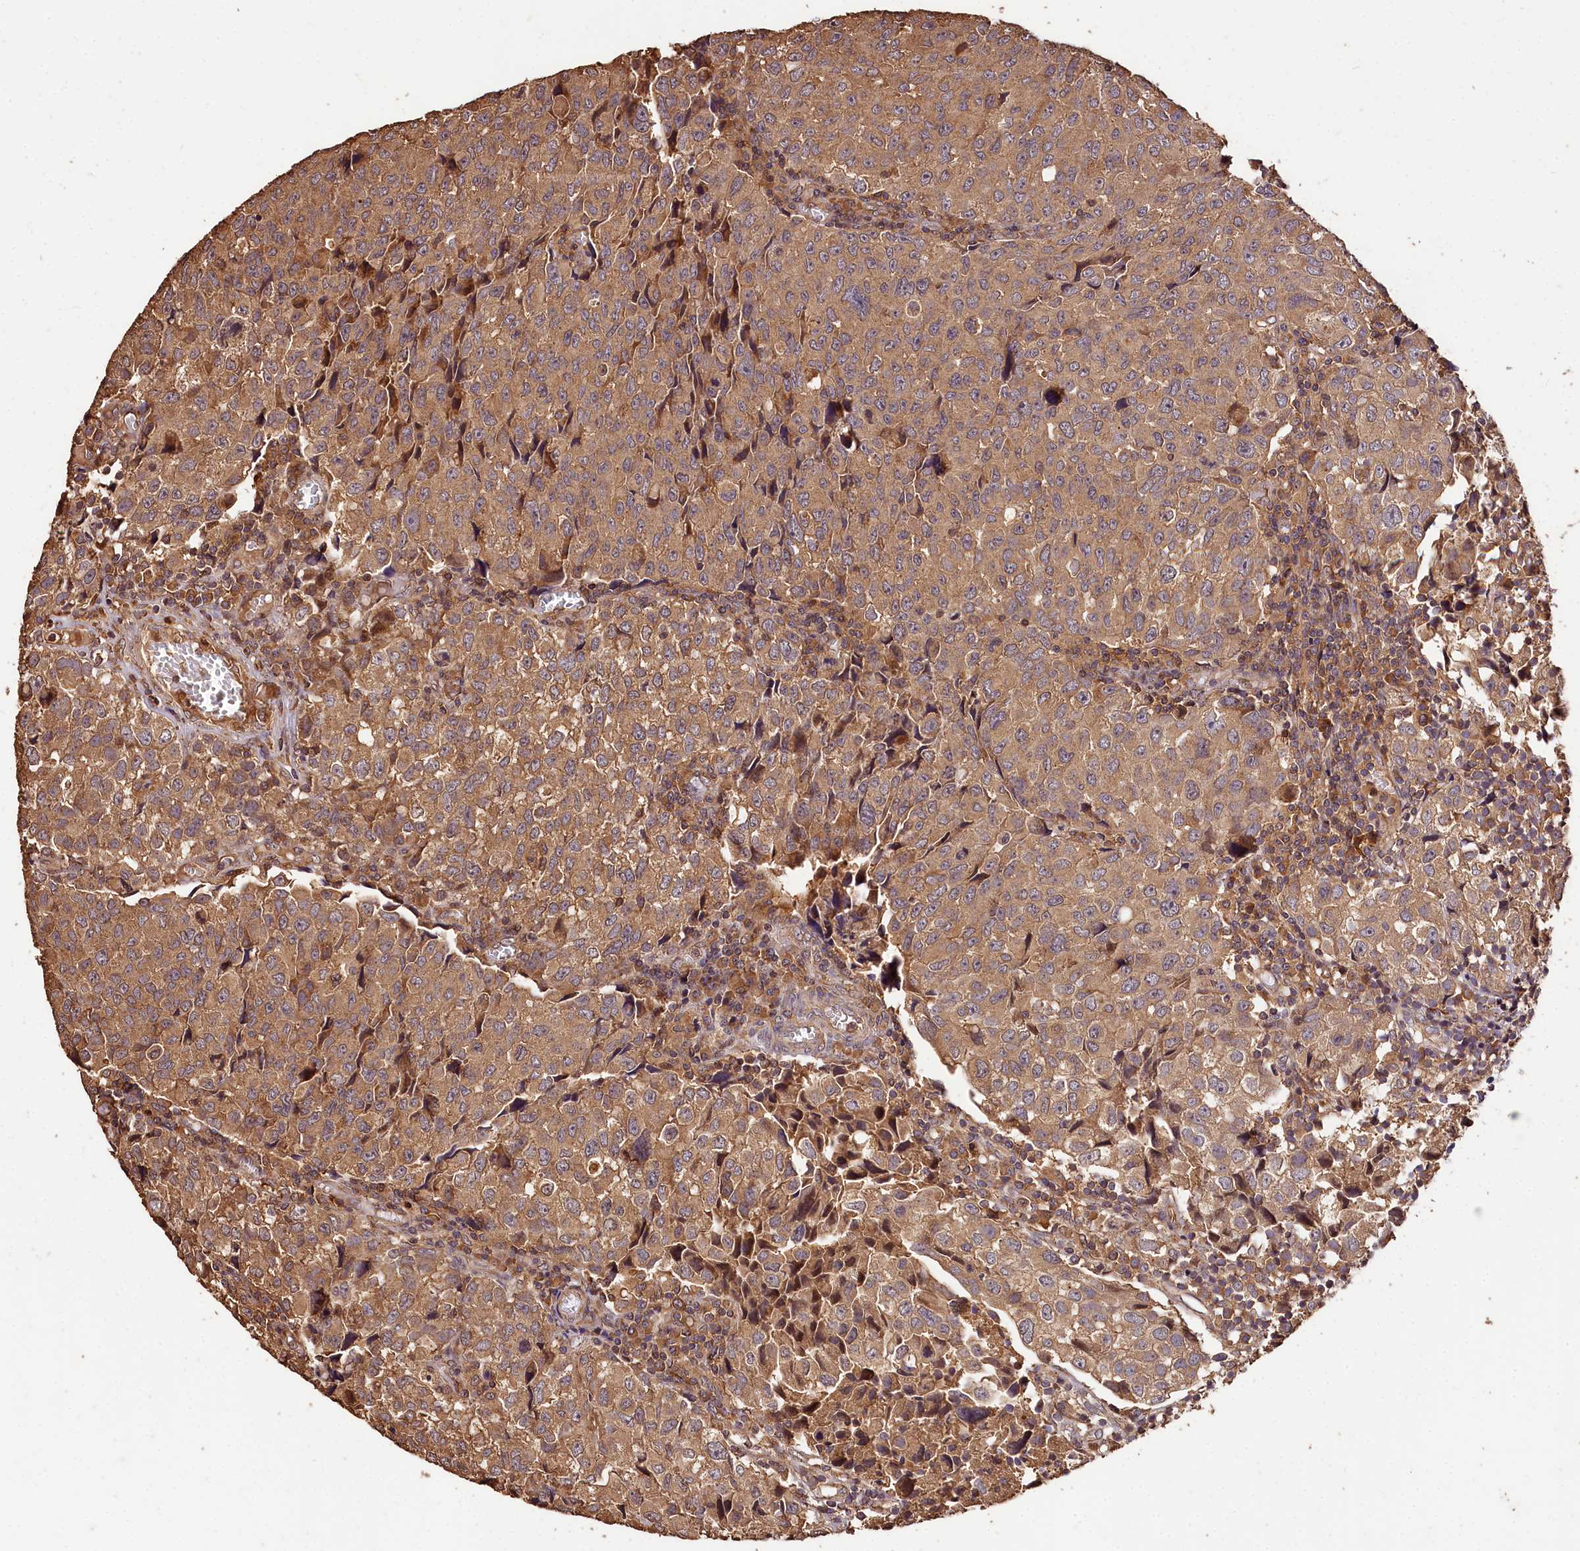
{"staining": {"intensity": "moderate", "quantity": ">75%", "location": "cytoplasmic/membranous"}, "tissue": "urothelial cancer", "cell_type": "Tumor cells", "image_type": "cancer", "snomed": [{"axis": "morphology", "description": "Urothelial carcinoma, High grade"}, {"axis": "topography", "description": "Urinary bladder"}], "caption": "Moderate cytoplasmic/membranous expression for a protein is present in about >75% of tumor cells of high-grade urothelial carcinoma using immunohistochemistry.", "gene": "KPTN", "patient": {"sex": "female", "age": 75}}